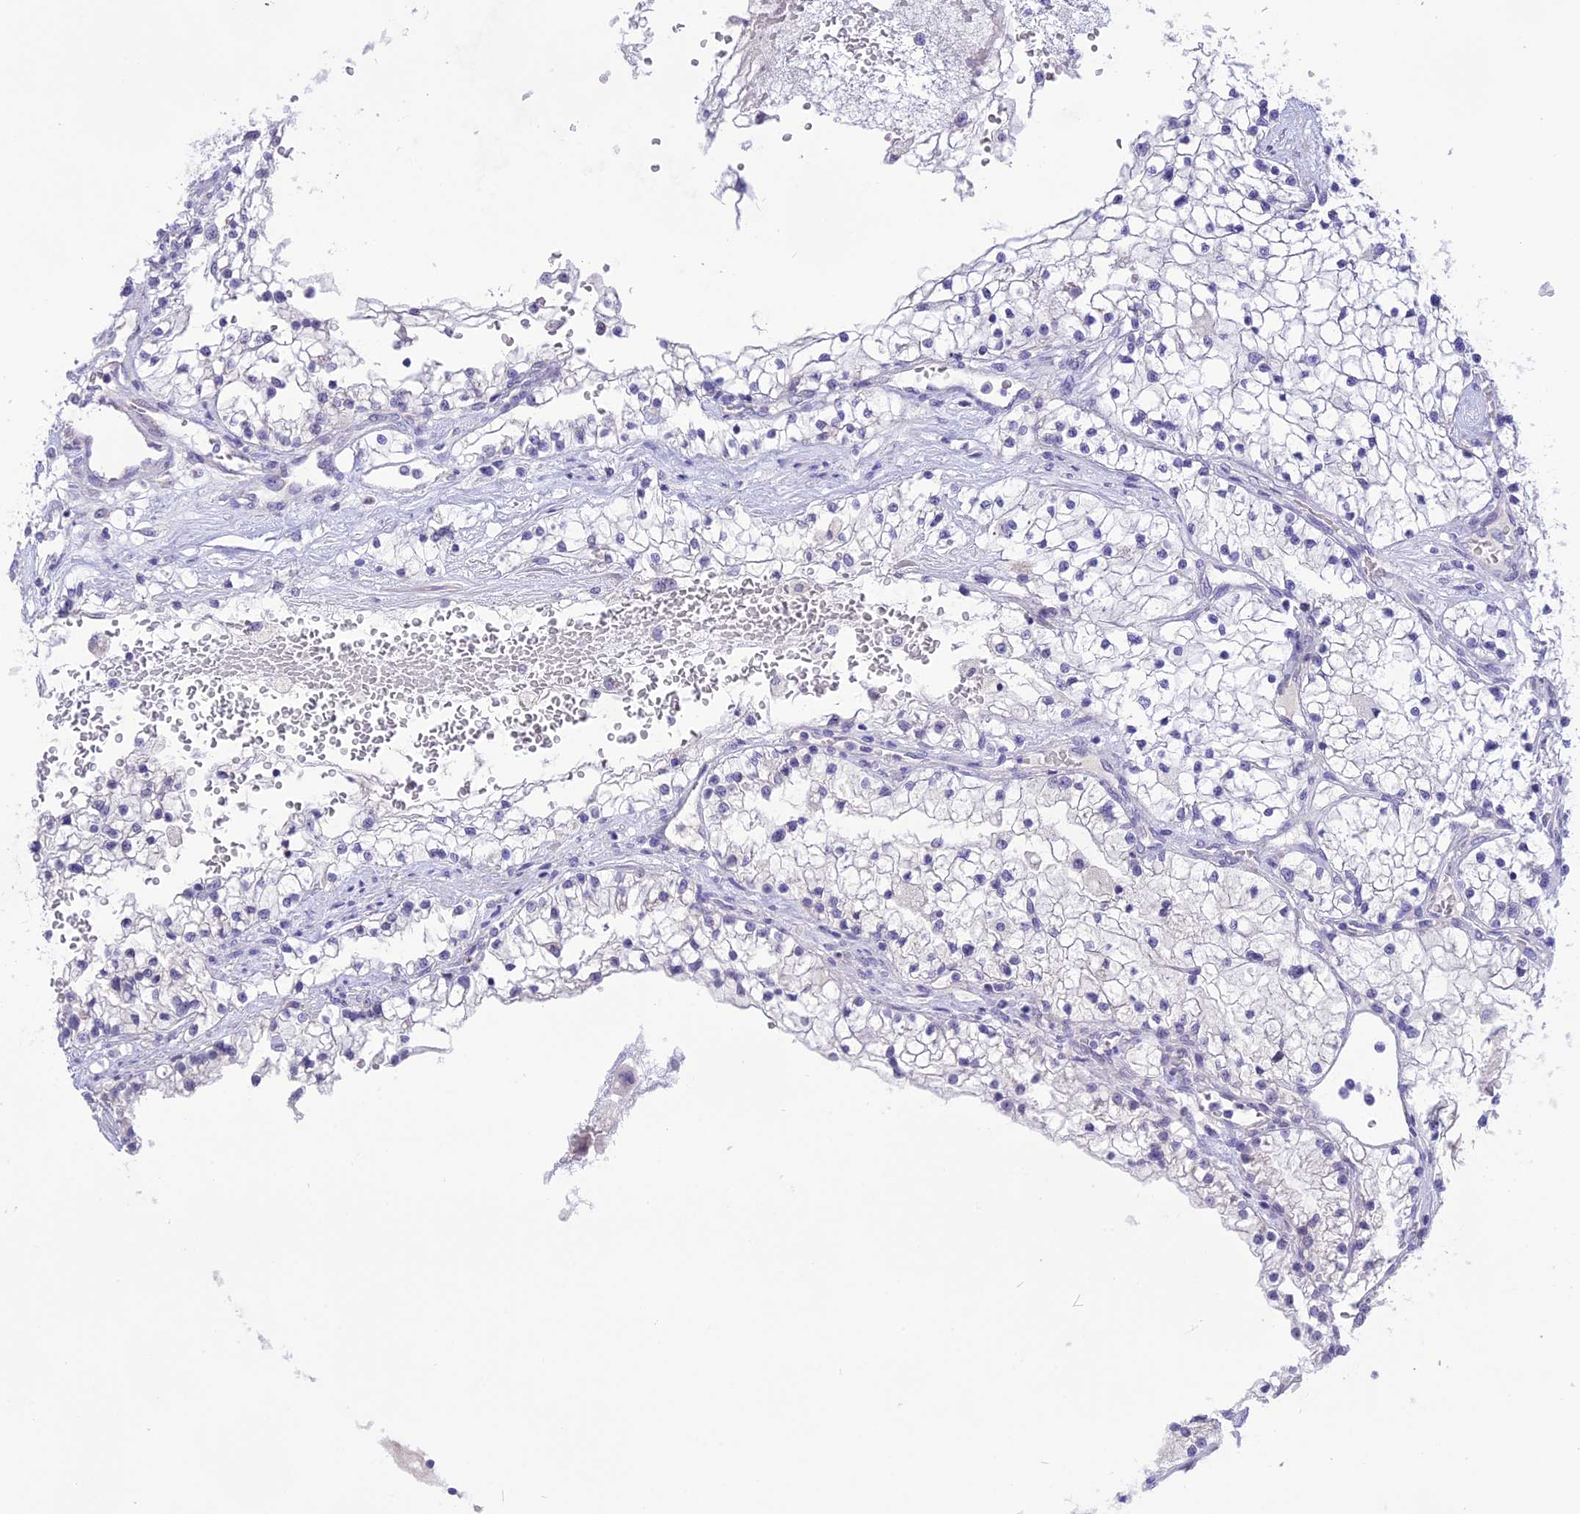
{"staining": {"intensity": "negative", "quantity": "none", "location": "none"}, "tissue": "renal cancer", "cell_type": "Tumor cells", "image_type": "cancer", "snomed": [{"axis": "morphology", "description": "Normal tissue, NOS"}, {"axis": "morphology", "description": "Adenocarcinoma, NOS"}, {"axis": "topography", "description": "Kidney"}], "caption": "IHC micrograph of renal cancer stained for a protein (brown), which displays no positivity in tumor cells.", "gene": "CMSS1", "patient": {"sex": "male", "age": 68}}